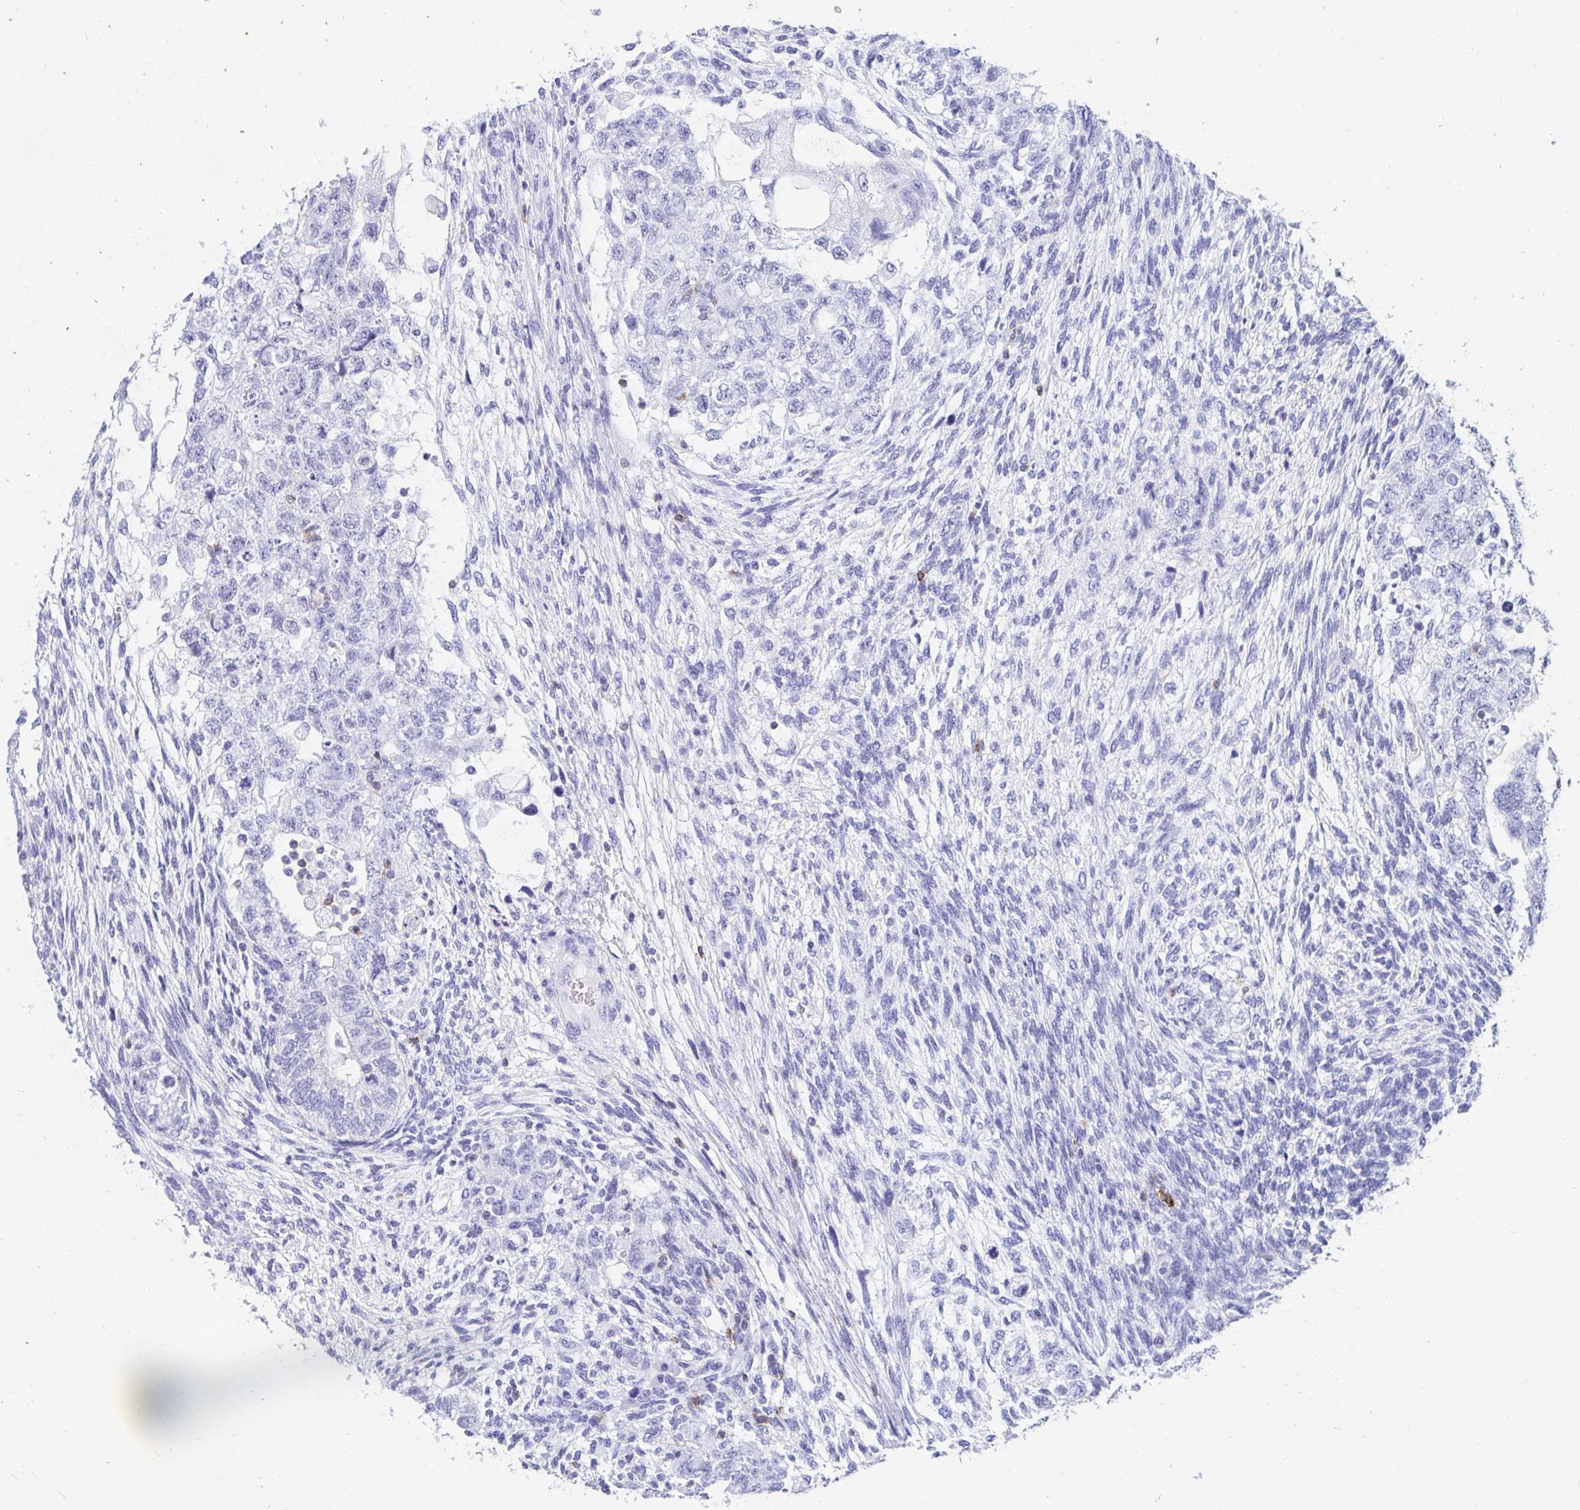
{"staining": {"intensity": "negative", "quantity": "none", "location": "none"}, "tissue": "testis cancer", "cell_type": "Tumor cells", "image_type": "cancer", "snomed": [{"axis": "morphology", "description": "Normal tissue, NOS"}, {"axis": "morphology", "description": "Carcinoma, Embryonal, NOS"}, {"axis": "topography", "description": "Testis"}], "caption": "This is an IHC histopathology image of human testis cancer (embryonal carcinoma). There is no expression in tumor cells.", "gene": "CD7", "patient": {"sex": "male", "age": 36}}